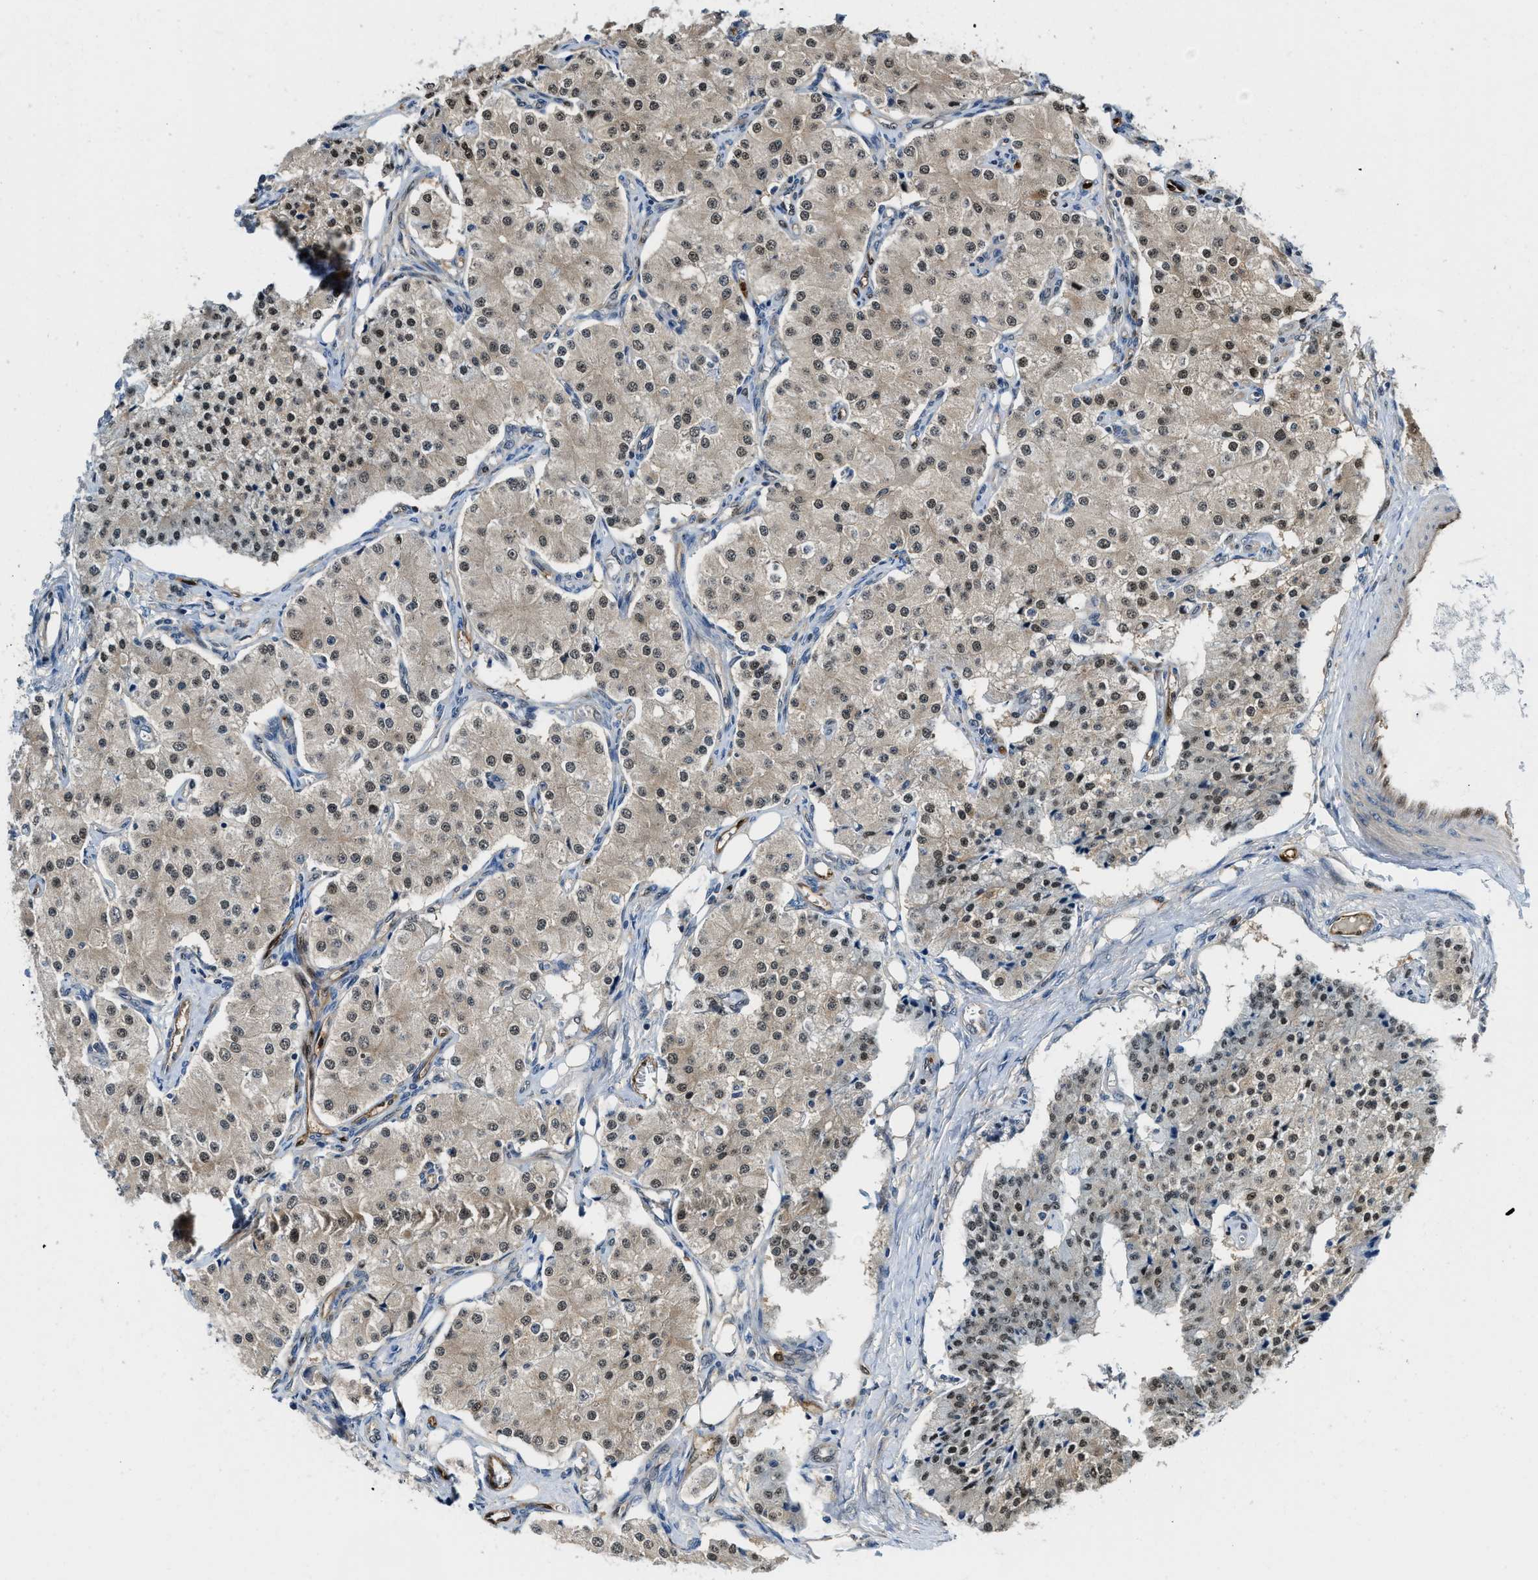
{"staining": {"intensity": "moderate", "quantity": ">75%", "location": "nuclear"}, "tissue": "carcinoid", "cell_type": "Tumor cells", "image_type": "cancer", "snomed": [{"axis": "morphology", "description": "Carcinoid, malignant, NOS"}, {"axis": "topography", "description": "Colon"}], "caption": "A high-resolution image shows immunohistochemistry staining of carcinoid, which shows moderate nuclear positivity in approximately >75% of tumor cells.", "gene": "LTA4H", "patient": {"sex": "female", "age": 52}}